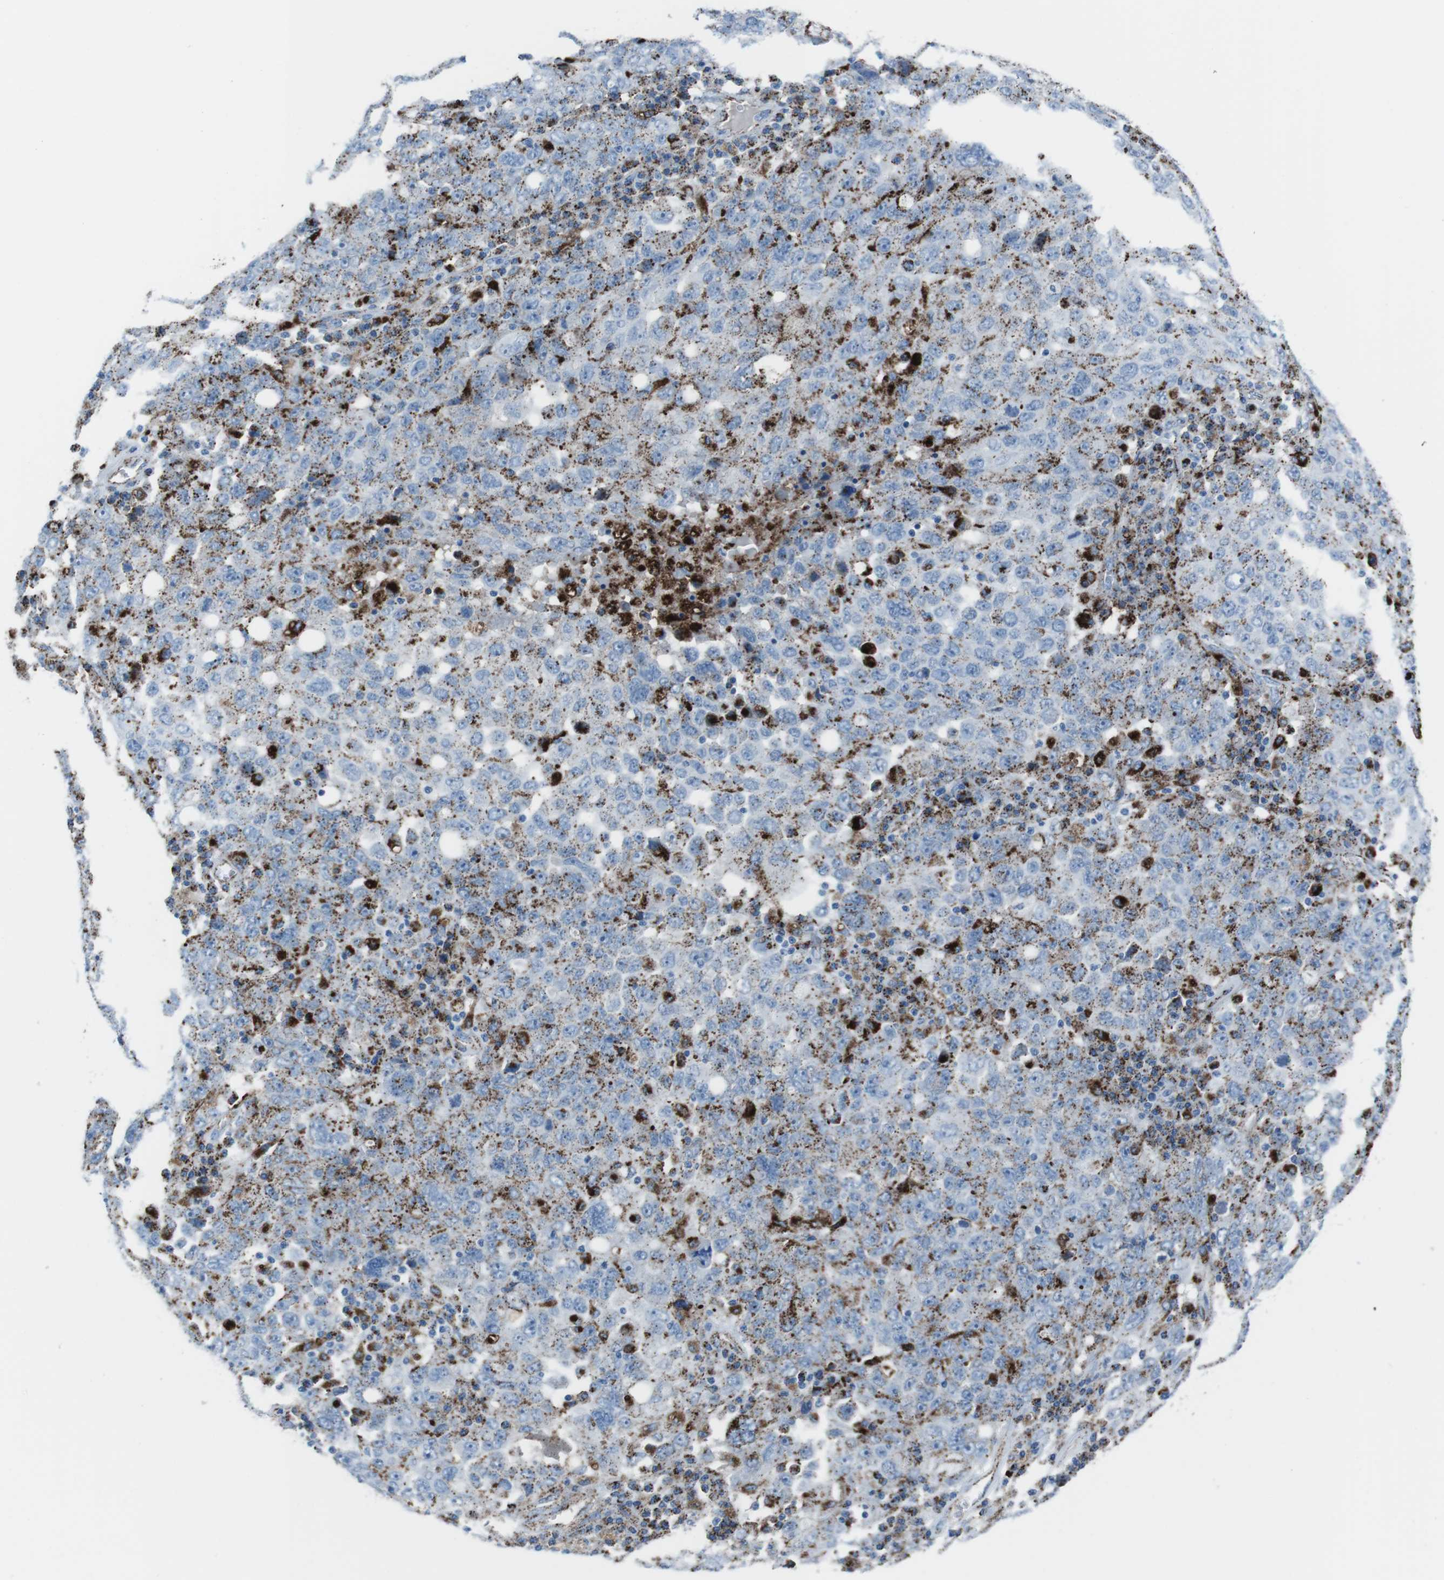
{"staining": {"intensity": "moderate", "quantity": "25%-75%", "location": "cytoplasmic/membranous"}, "tissue": "ovarian cancer", "cell_type": "Tumor cells", "image_type": "cancer", "snomed": [{"axis": "morphology", "description": "Carcinoma, endometroid"}, {"axis": "topography", "description": "Ovary"}], "caption": "Tumor cells display medium levels of moderate cytoplasmic/membranous positivity in about 25%-75% of cells in endometroid carcinoma (ovarian).", "gene": "SCARB2", "patient": {"sex": "female", "age": 62}}